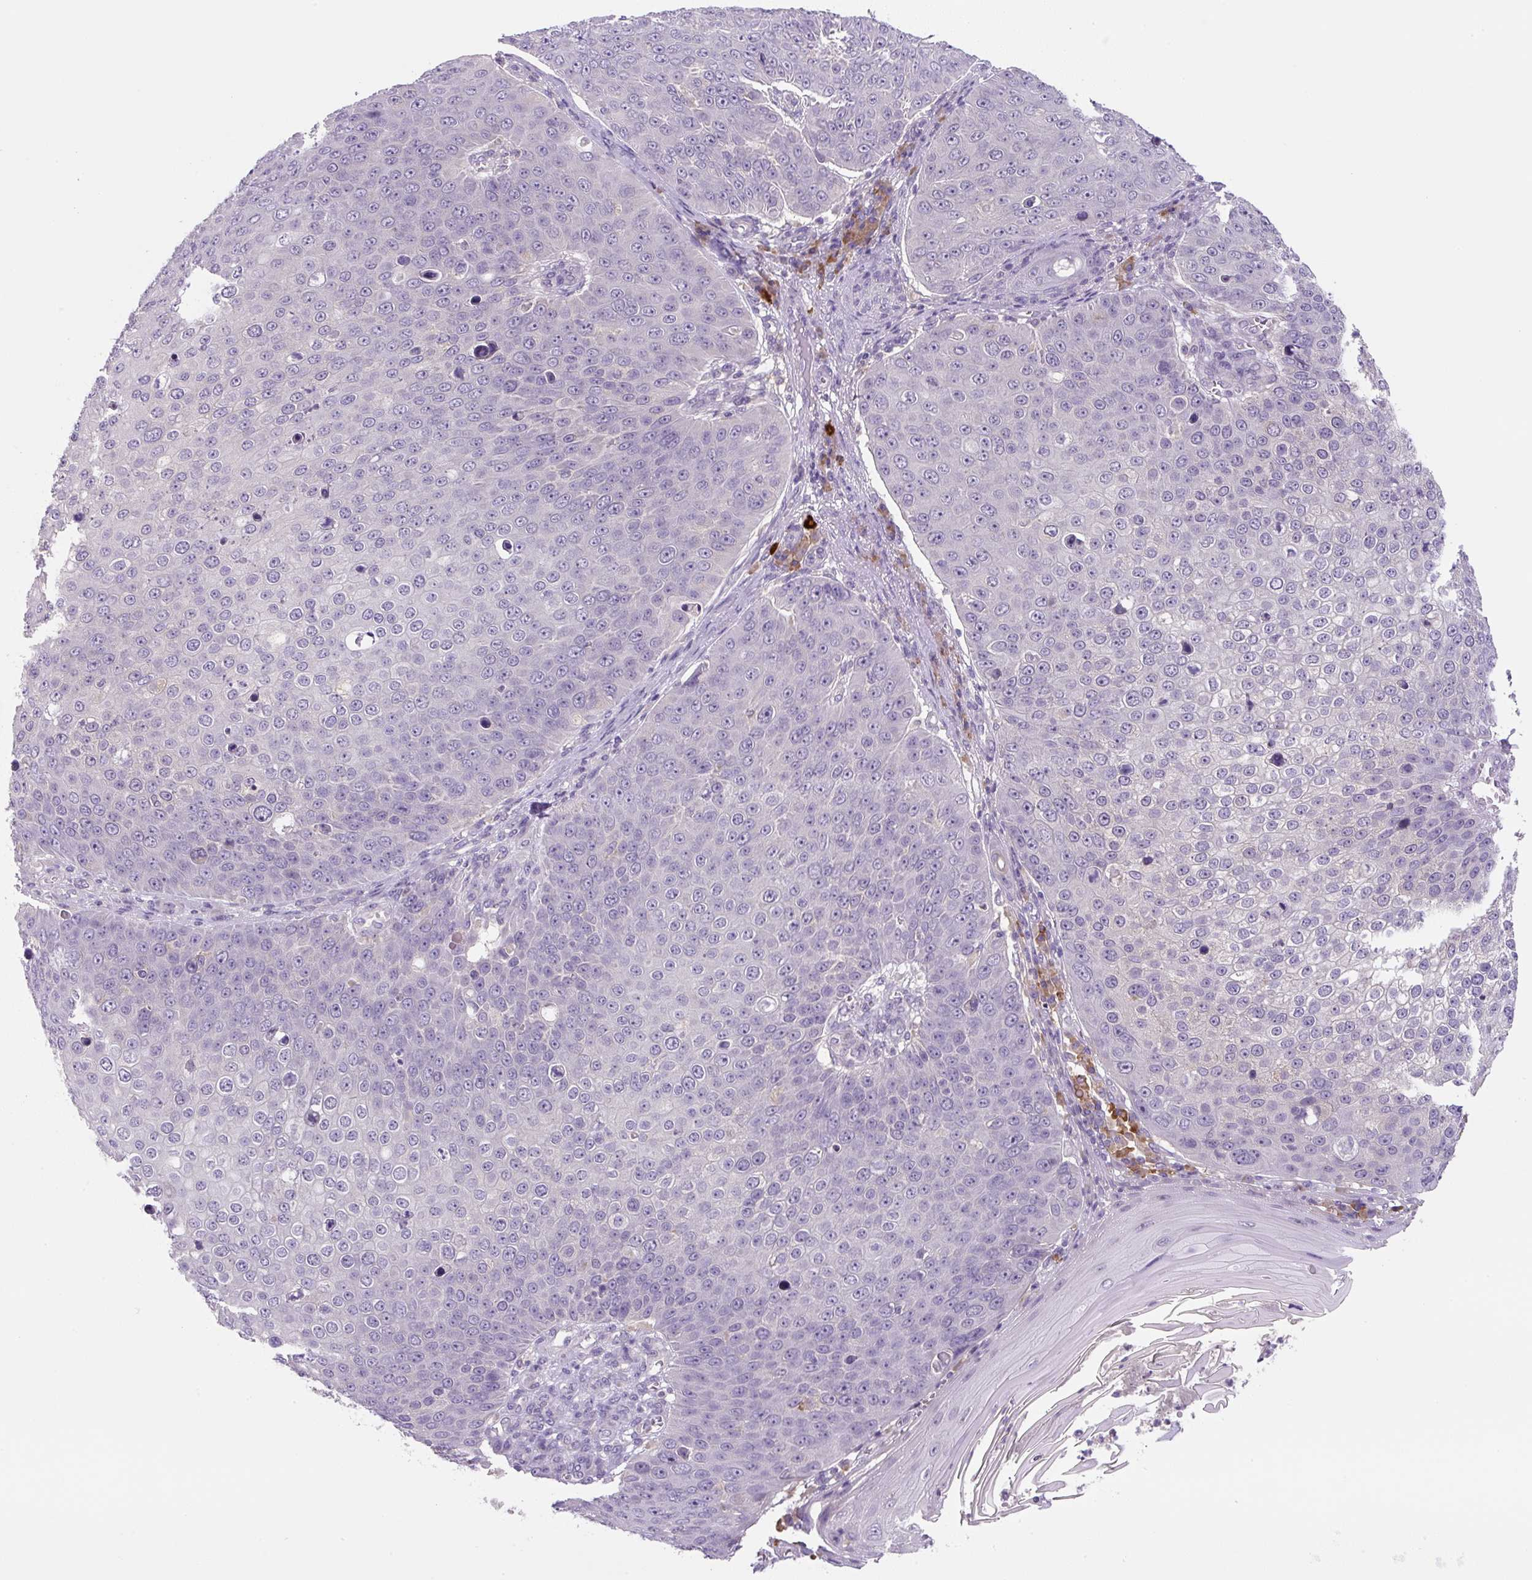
{"staining": {"intensity": "negative", "quantity": "none", "location": "none"}, "tissue": "skin cancer", "cell_type": "Tumor cells", "image_type": "cancer", "snomed": [{"axis": "morphology", "description": "Squamous cell carcinoma, NOS"}, {"axis": "topography", "description": "Skin"}], "caption": "A high-resolution histopathology image shows immunohistochemistry (IHC) staining of squamous cell carcinoma (skin), which shows no significant expression in tumor cells.", "gene": "FZD5", "patient": {"sex": "male", "age": 71}}